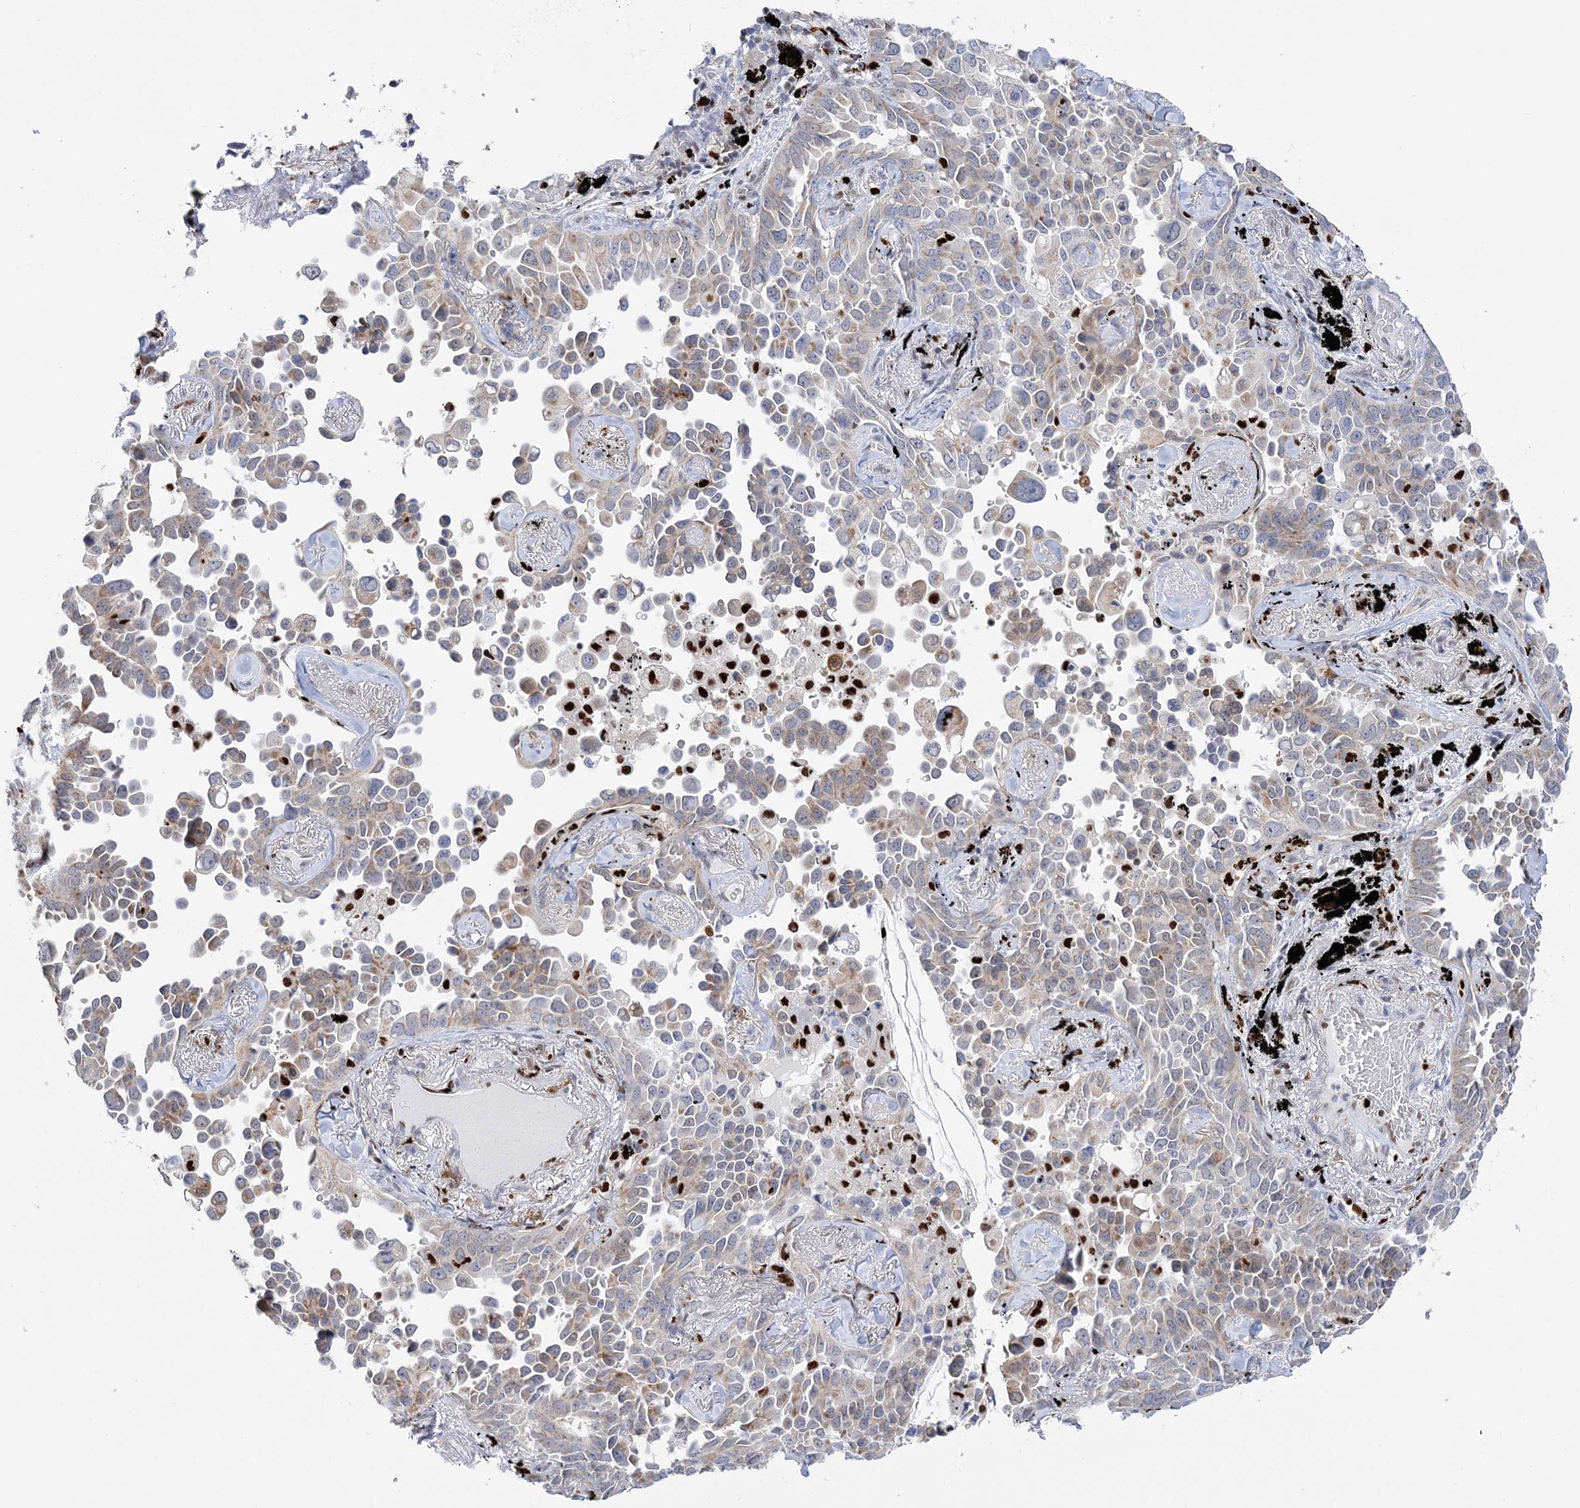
{"staining": {"intensity": "weak", "quantity": "25%-75%", "location": "cytoplasmic/membranous"}, "tissue": "lung cancer", "cell_type": "Tumor cells", "image_type": "cancer", "snomed": [{"axis": "morphology", "description": "Adenocarcinoma, NOS"}, {"axis": "topography", "description": "Lung"}], "caption": "Human lung cancer (adenocarcinoma) stained with a brown dye shows weak cytoplasmic/membranous positive positivity in approximately 25%-75% of tumor cells.", "gene": "NIT2", "patient": {"sex": "female", "age": 67}}